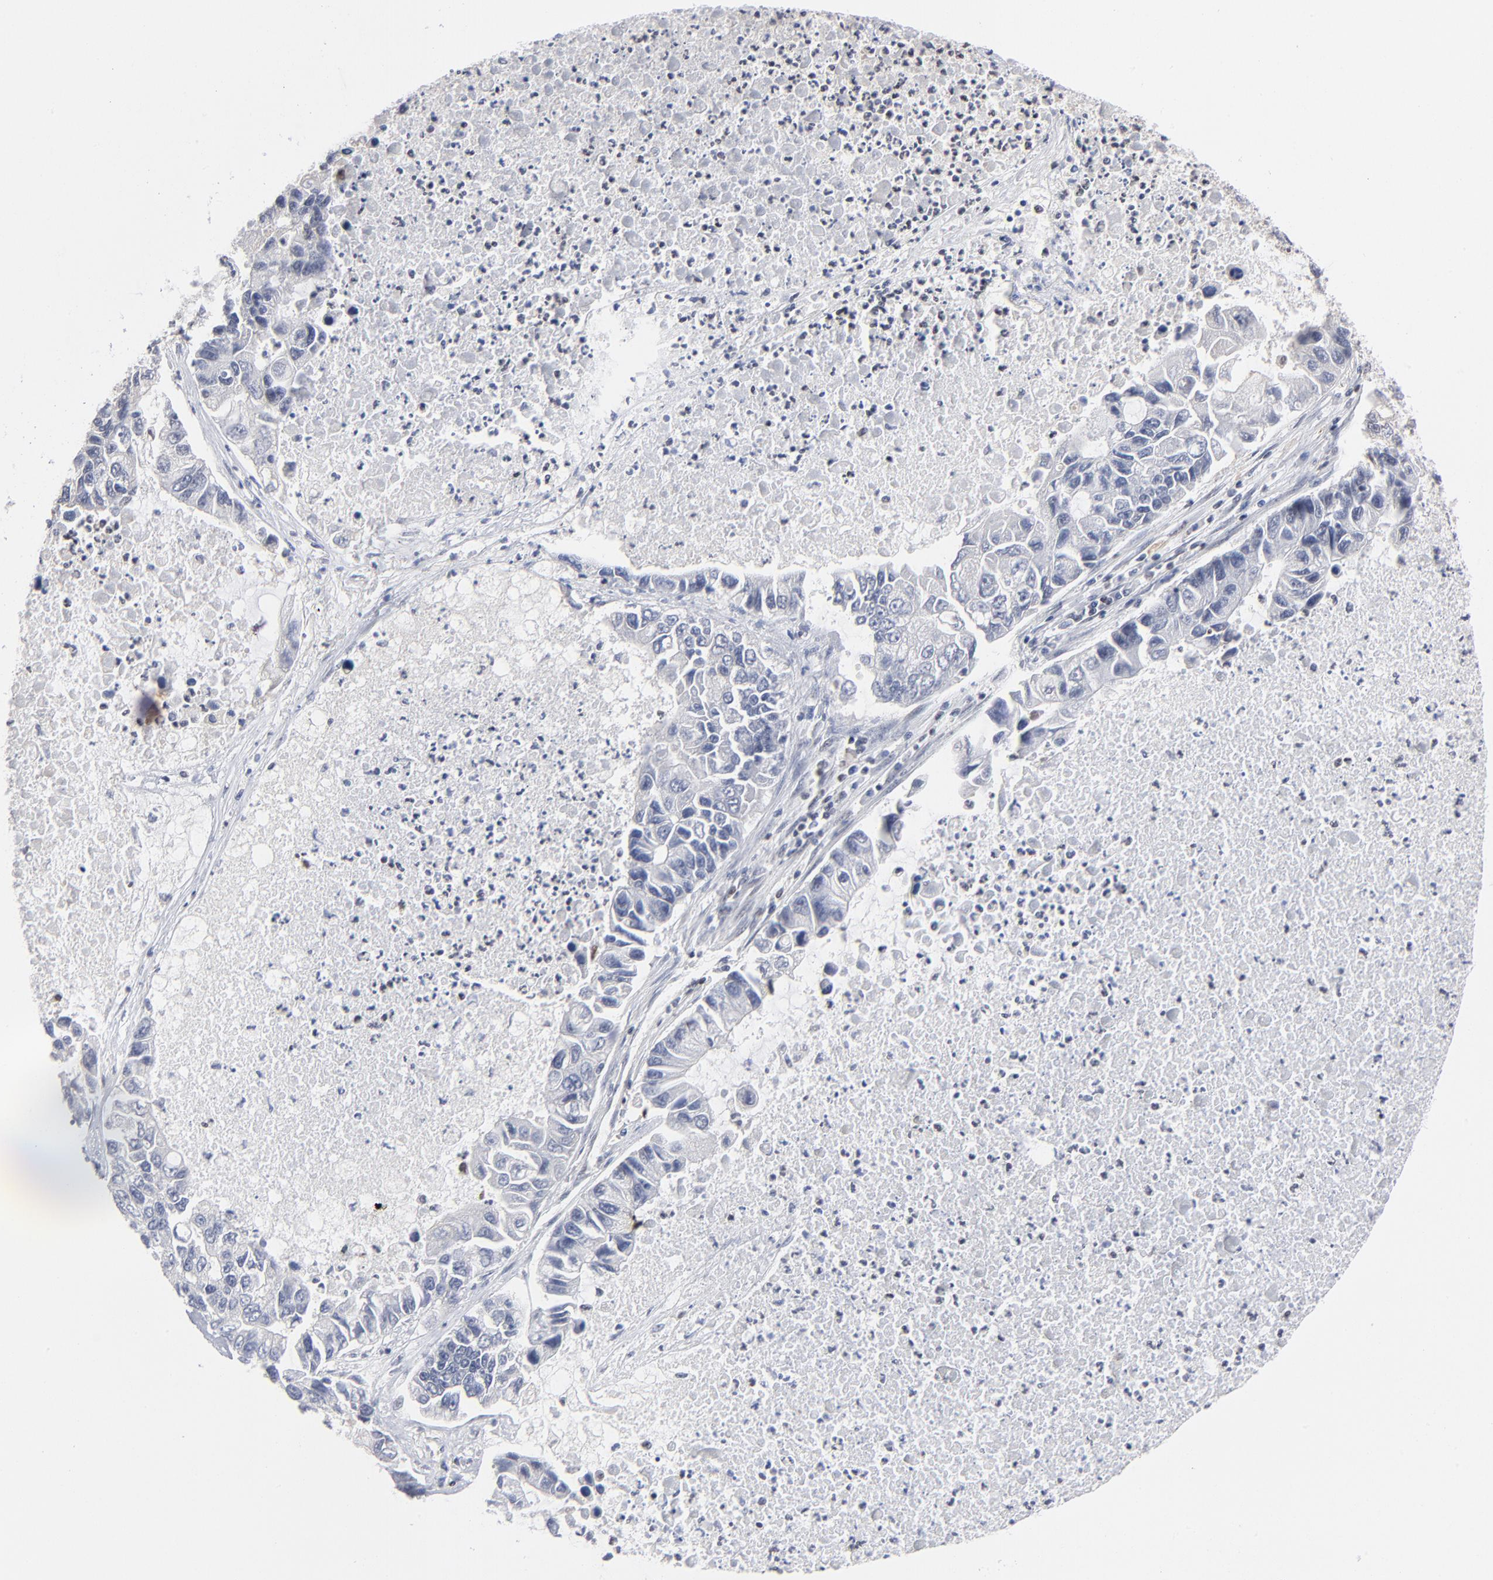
{"staining": {"intensity": "negative", "quantity": "none", "location": "none"}, "tissue": "lung cancer", "cell_type": "Tumor cells", "image_type": "cancer", "snomed": [{"axis": "morphology", "description": "Adenocarcinoma, NOS"}, {"axis": "topography", "description": "Lung"}], "caption": "This is an immunohistochemistry histopathology image of human lung adenocarcinoma. There is no expression in tumor cells.", "gene": "MAX", "patient": {"sex": "female", "age": 51}}